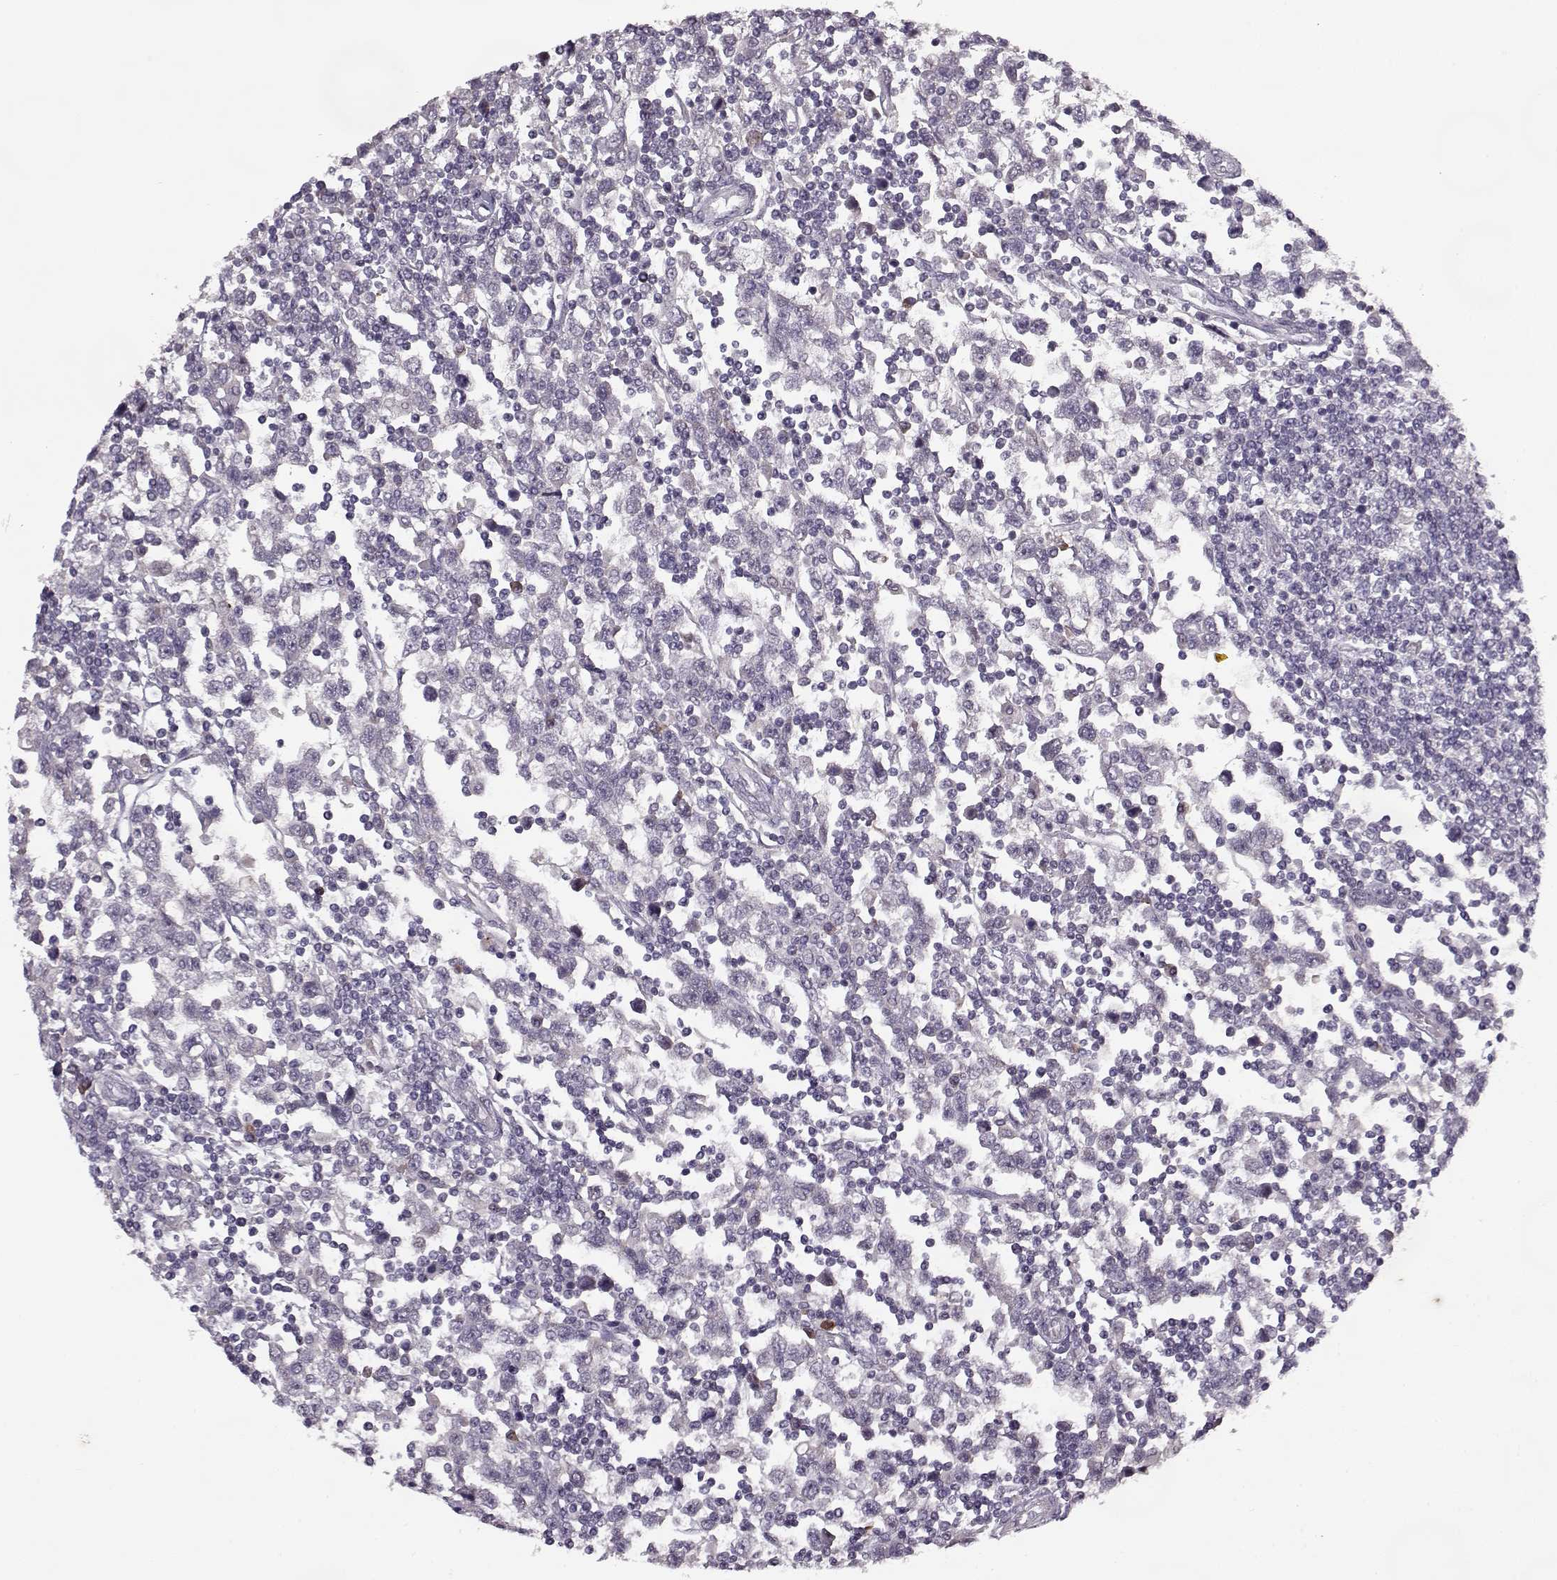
{"staining": {"intensity": "negative", "quantity": "none", "location": "none"}, "tissue": "testis cancer", "cell_type": "Tumor cells", "image_type": "cancer", "snomed": [{"axis": "morphology", "description": "Seminoma, NOS"}, {"axis": "topography", "description": "Testis"}], "caption": "Micrograph shows no significant protein staining in tumor cells of testis cancer (seminoma). (DAB (3,3'-diaminobenzidine) immunohistochemistry (IHC), high magnification).", "gene": "KRT9", "patient": {"sex": "male", "age": 34}}